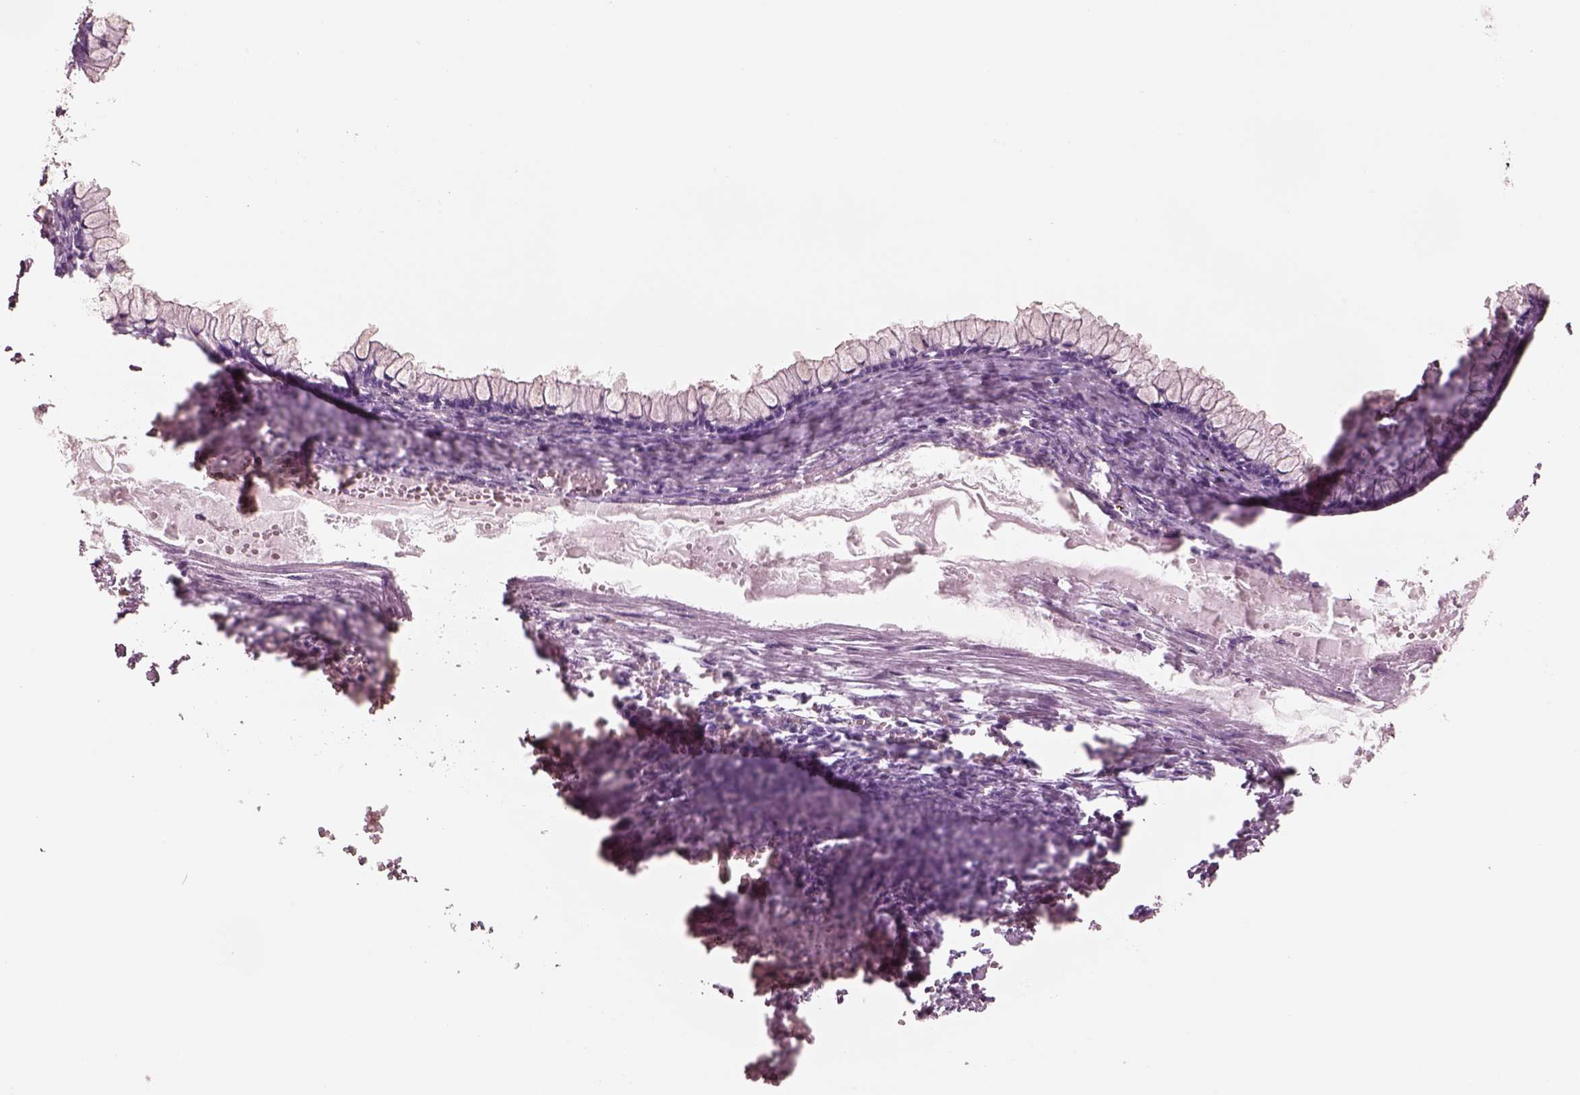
{"staining": {"intensity": "negative", "quantity": "none", "location": "none"}, "tissue": "ovarian cancer", "cell_type": "Tumor cells", "image_type": "cancer", "snomed": [{"axis": "morphology", "description": "Cystadenocarcinoma, mucinous, NOS"}, {"axis": "topography", "description": "Ovary"}], "caption": "A histopathology image of human ovarian mucinous cystadenocarcinoma is negative for staining in tumor cells.", "gene": "ELANE", "patient": {"sex": "female", "age": 67}}